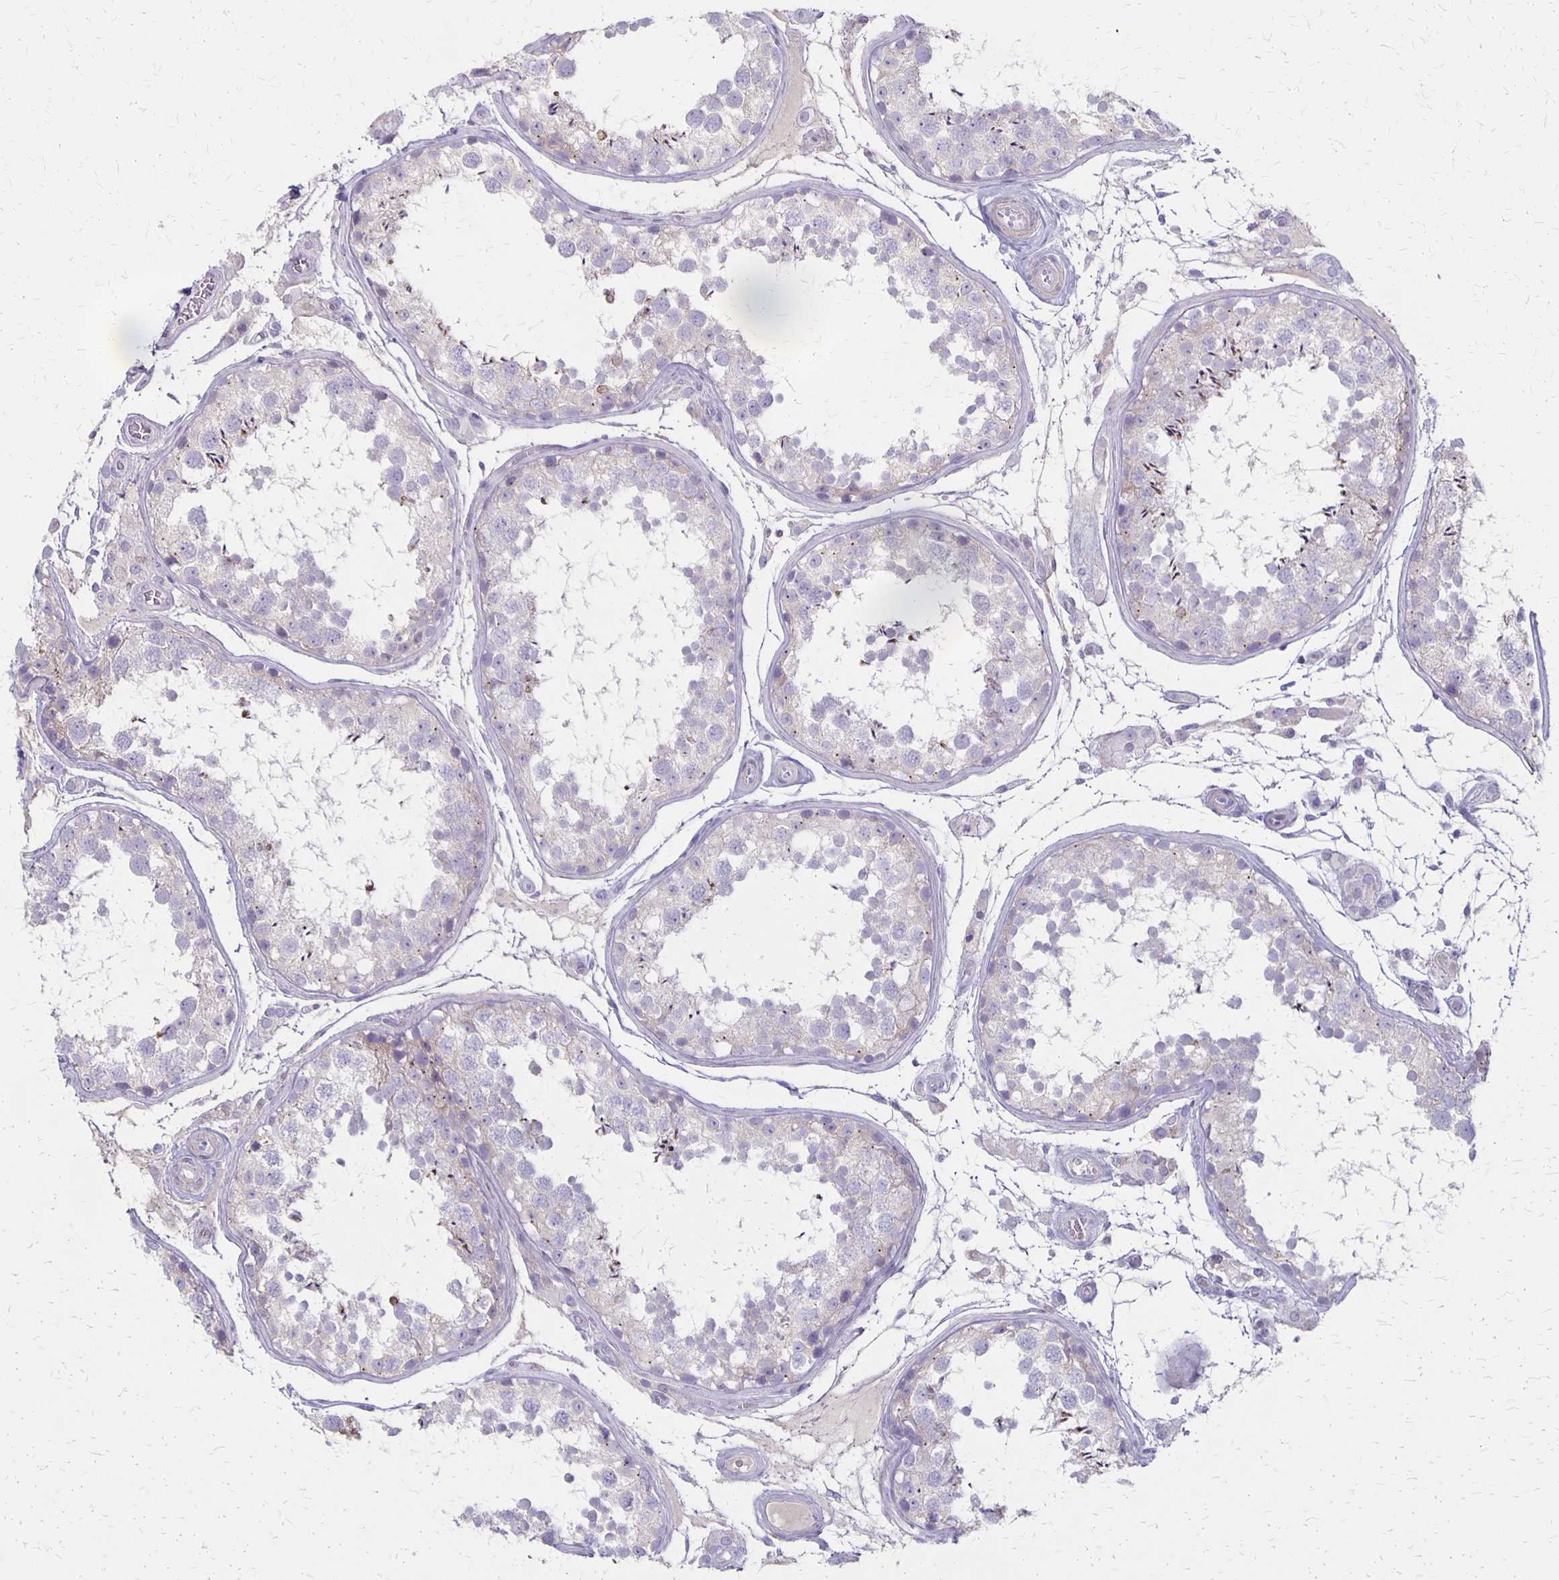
{"staining": {"intensity": "weak", "quantity": "<25%", "location": "cytoplasmic/membranous"}, "tissue": "testis", "cell_type": "Cells in seminiferous ducts", "image_type": "normal", "snomed": [{"axis": "morphology", "description": "Normal tissue, NOS"}, {"axis": "topography", "description": "Testis"}], "caption": "Cells in seminiferous ducts show no significant protein staining in unremarkable testis.", "gene": "HOMER1", "patient": {"sex": "male", "age": 29}}